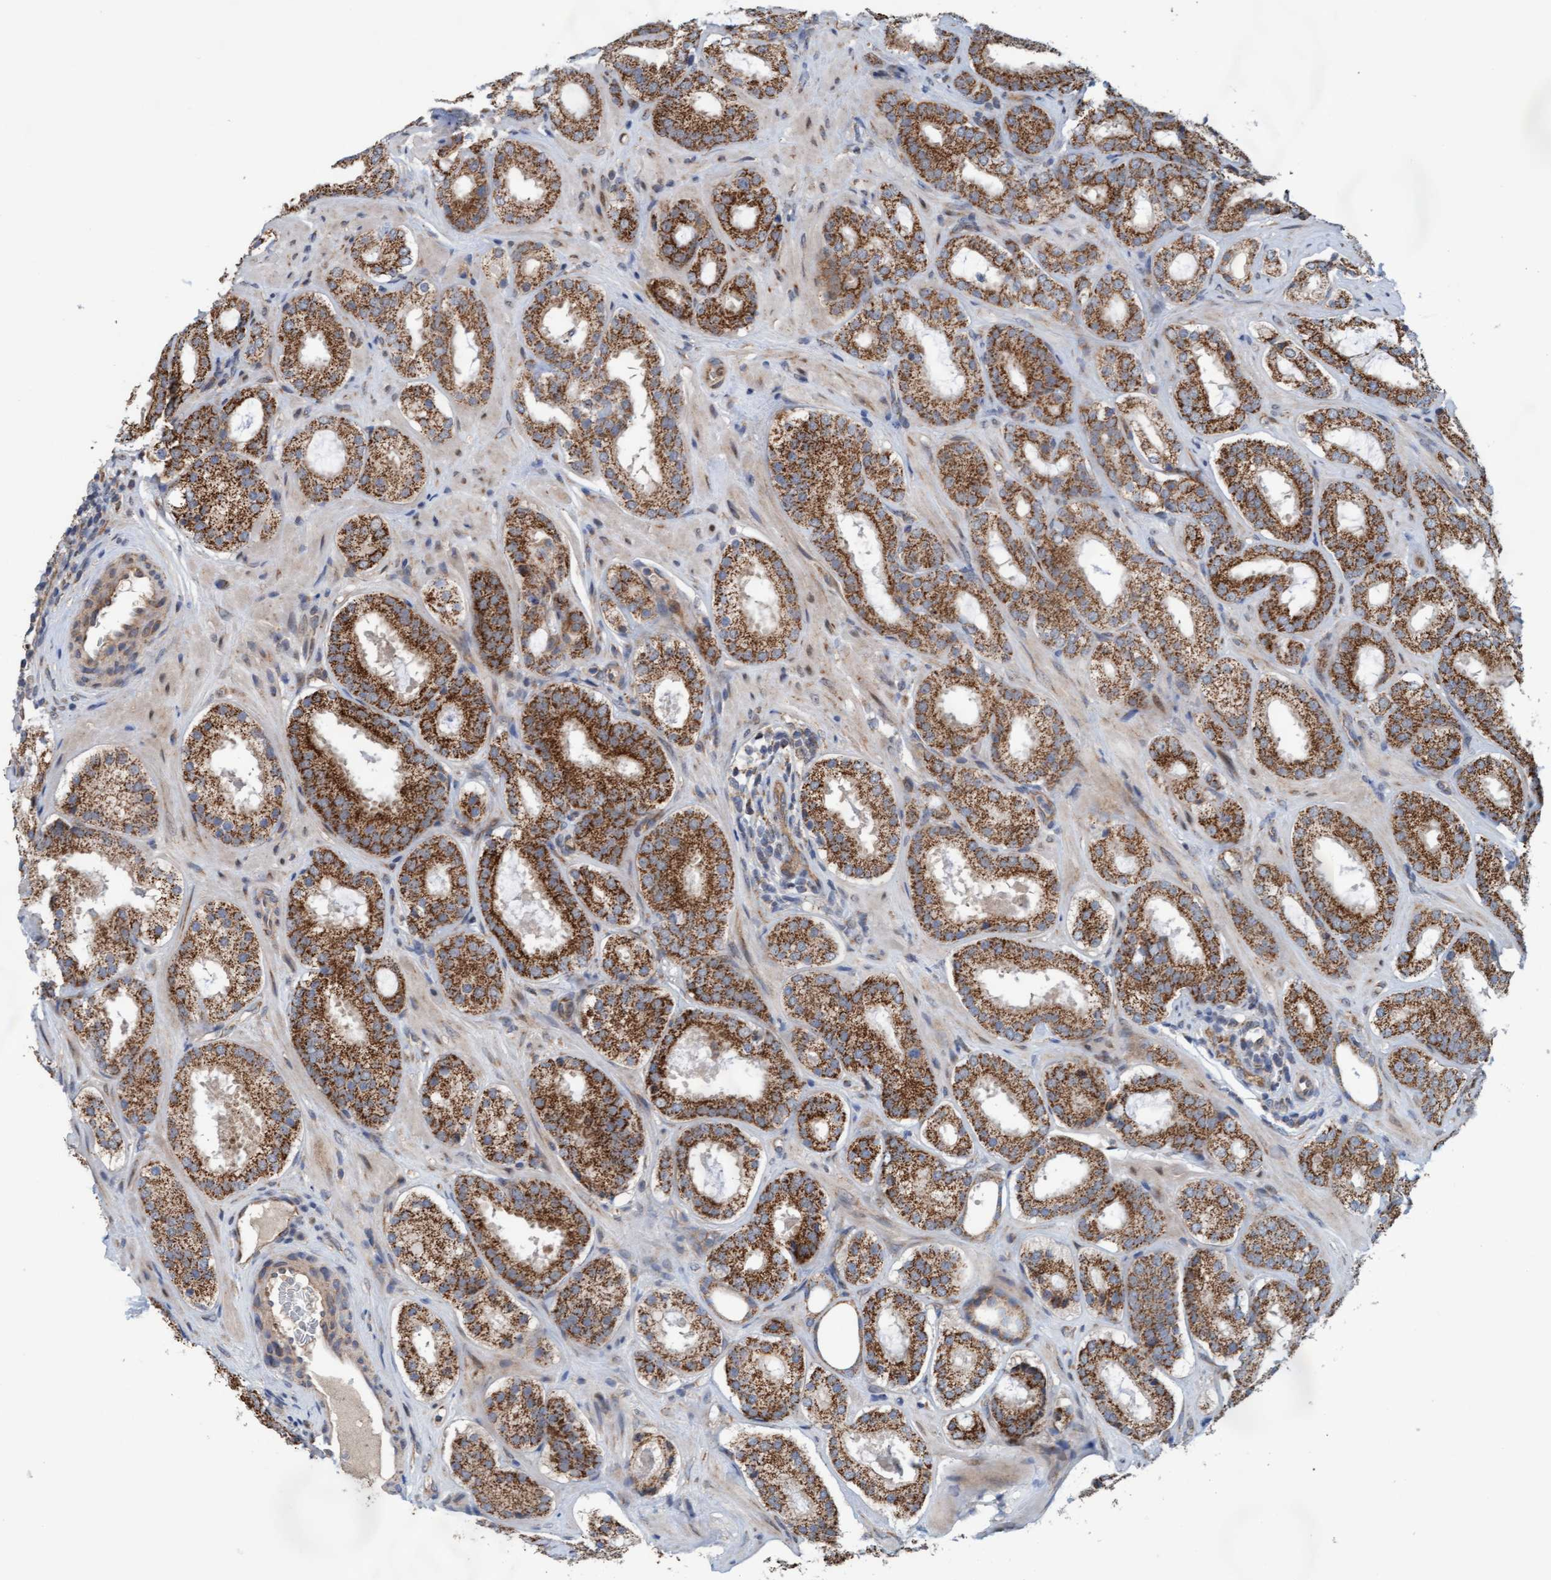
{"staining": {"intensity": "strong", "quantity": ">75%", "location": "cytoplasmic/membranous"}, "tissue": "prostate cancer", "cell_type": "Tumor cells", "image_type": "cancer", "snomed": [{"axis": "morphology", "description": "Adenocarcinoma, Low grade"}, {"axis": "topography", "description": "Prostate"}], "caption": "Immunohistochemistry of prostate cancer (low-grade adenocarcinoma) exhibits high levels of strong cytoplasmic/membranous expression in approximately >75% of tumor cells.", "gene": "ZNF566", "patient": {"sex": "male", "age": 69}}